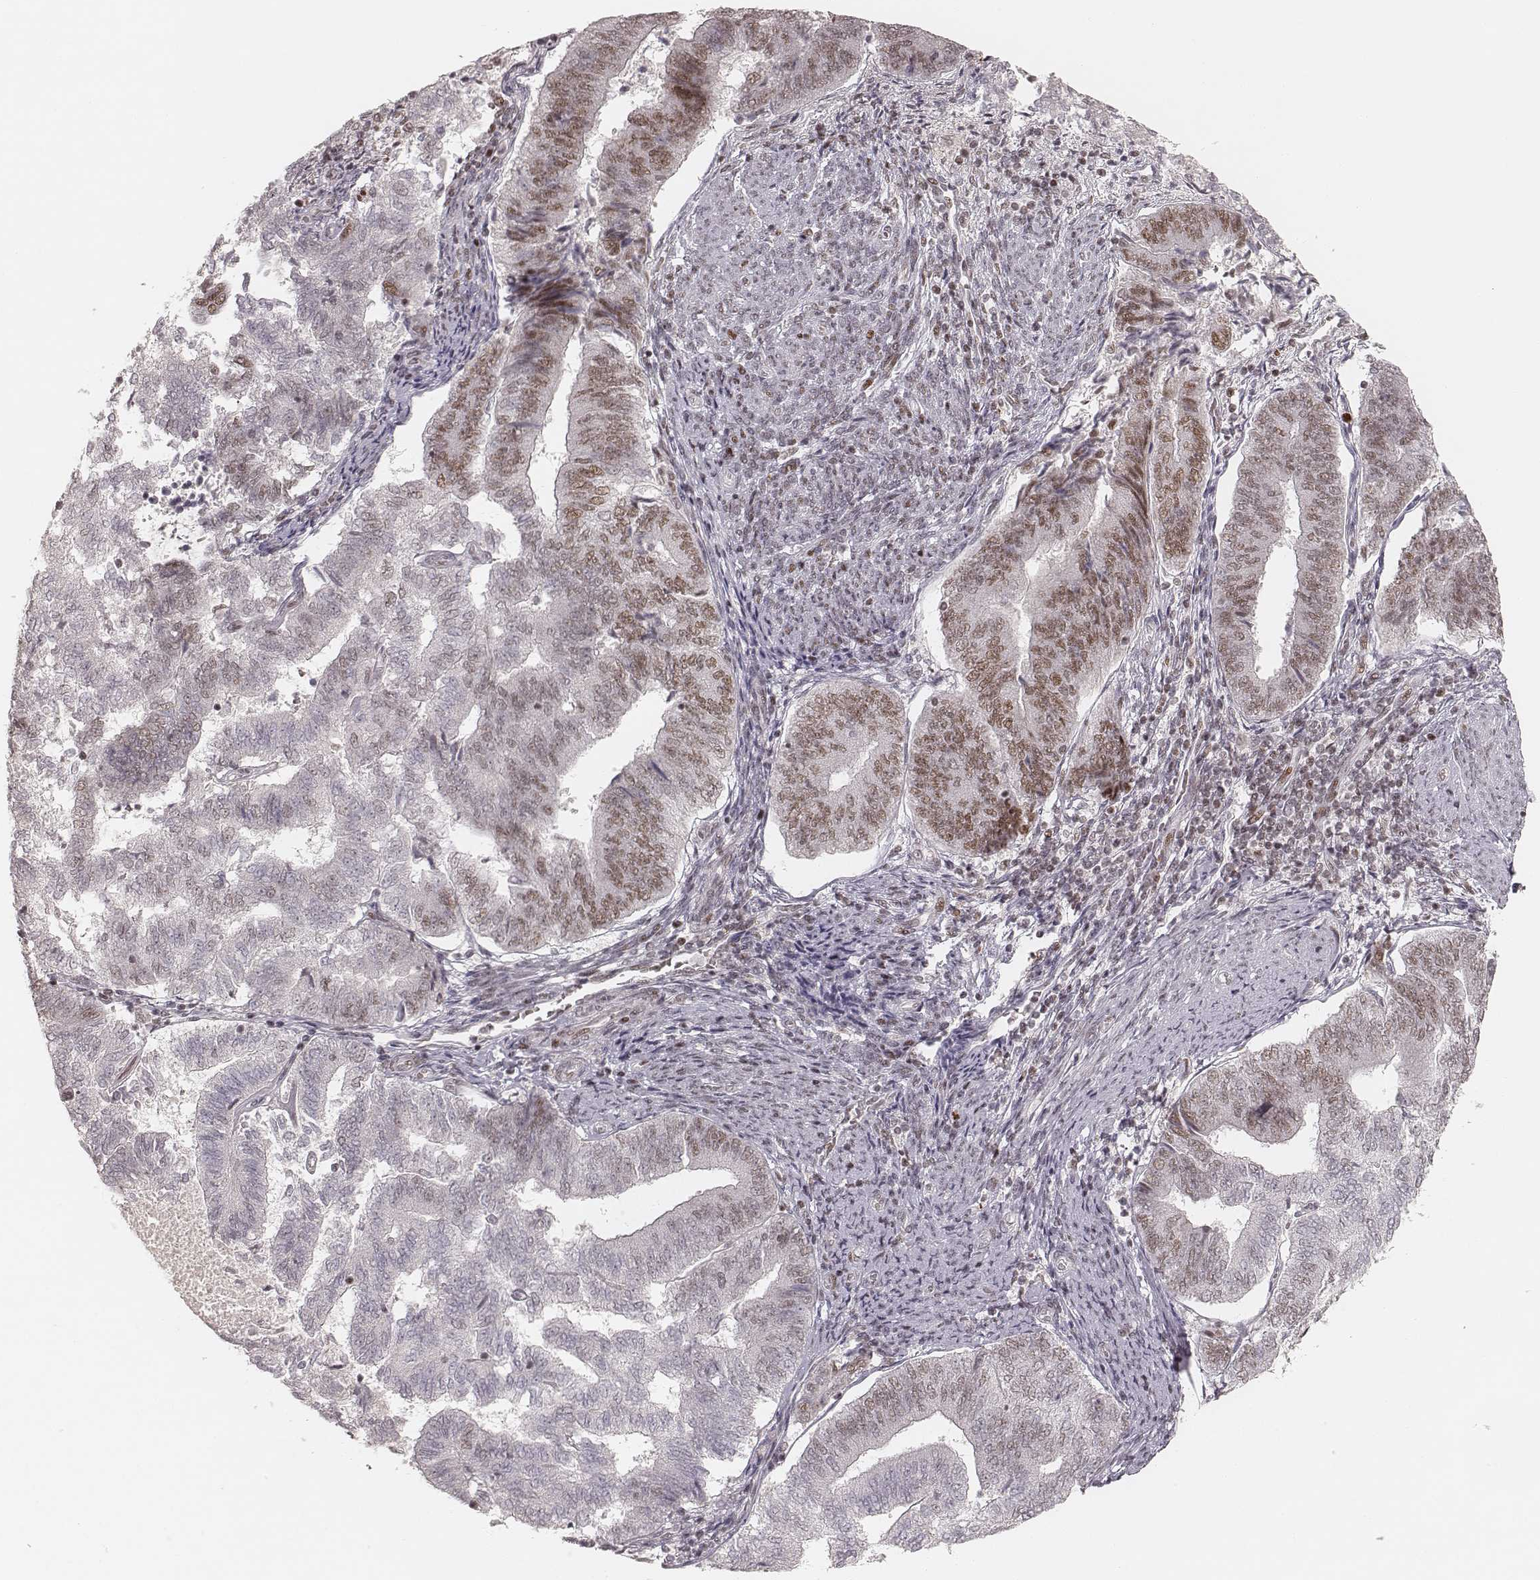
{"staining": {"intensity": "moderate", "quantity": "25%-75%", "location": "nuclear"}, "tissue": "endometrial cancer", "cell_type": "Tumor cells", "image_type": "cancer", "snomed": [{"axis": "morphology", "description": "Adenocarcinoma, NOS"}, {"axis": "topography", "description": "Endometrium"}], "caption": "Adenocarcinoma (endometrial) was stained to show a protein in brown. There is medium levels of moderate nuclear staining in approximately 25%-75% of tumor cells.", "gene": "HNRNPC", "patient": {"sex": "female", "age": 65}}